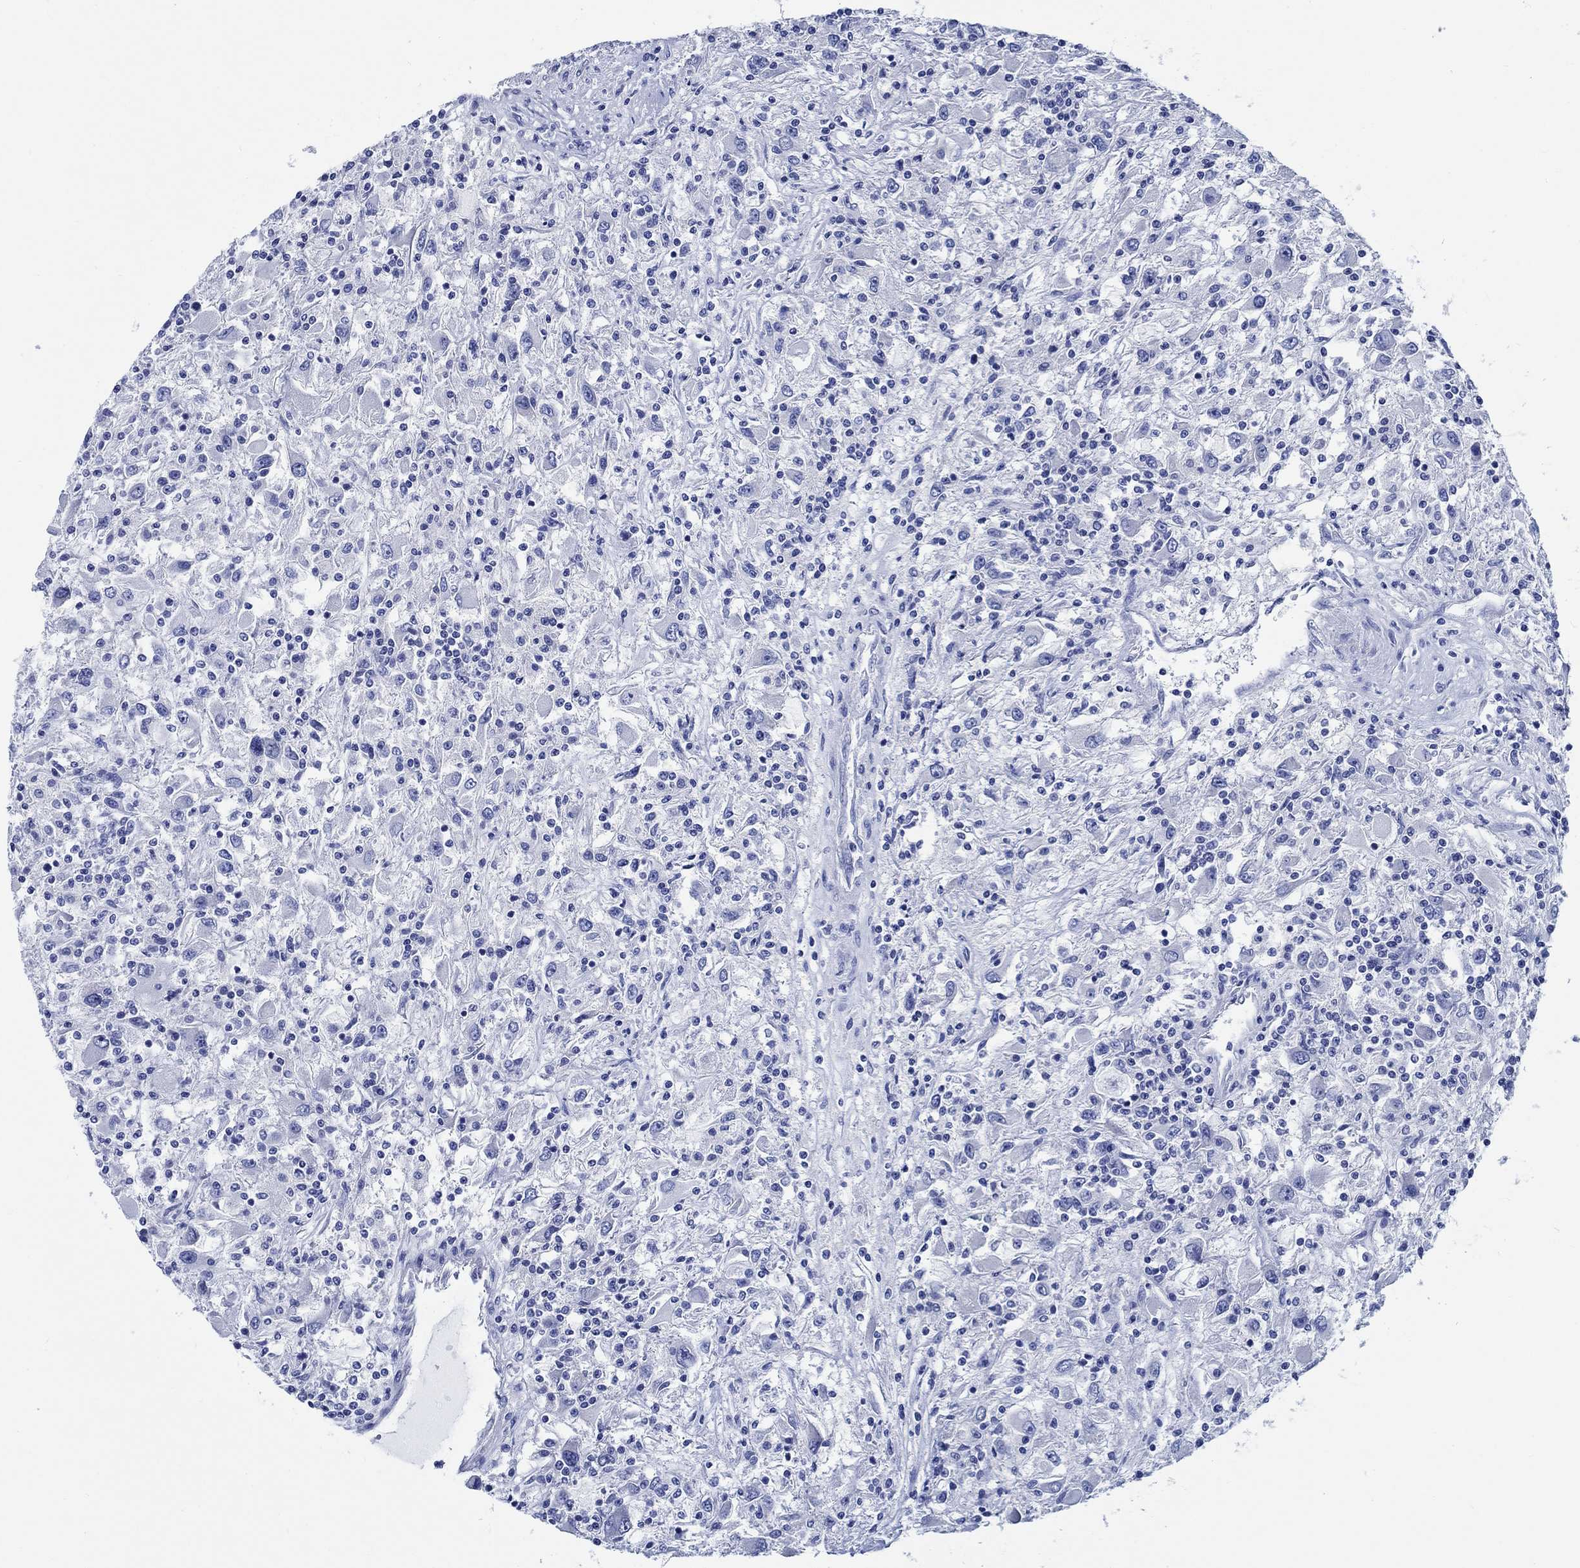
{"staining": {"intensity": "negative", "quantity": "none", "location": "none"}, "tissue": "renal cancer", "cell_type": "Tumor cells", "image_type": "cancer", "snomed": [{"axis": "morphology", "description": "Adenocarcinoma, NOS"}, {"axis": "topography", "description": "Kidney"}], "caption": "IHC image of renal cancer (adenocarcinoma) stained for a protein (brown), which demonstrates no expression in tumor cells. (DAB (3,3'-diaminobenzidine) IHC, high magnification).", "gene": "PTPRN2", "patient": {"sex": "female", "age": 67}}